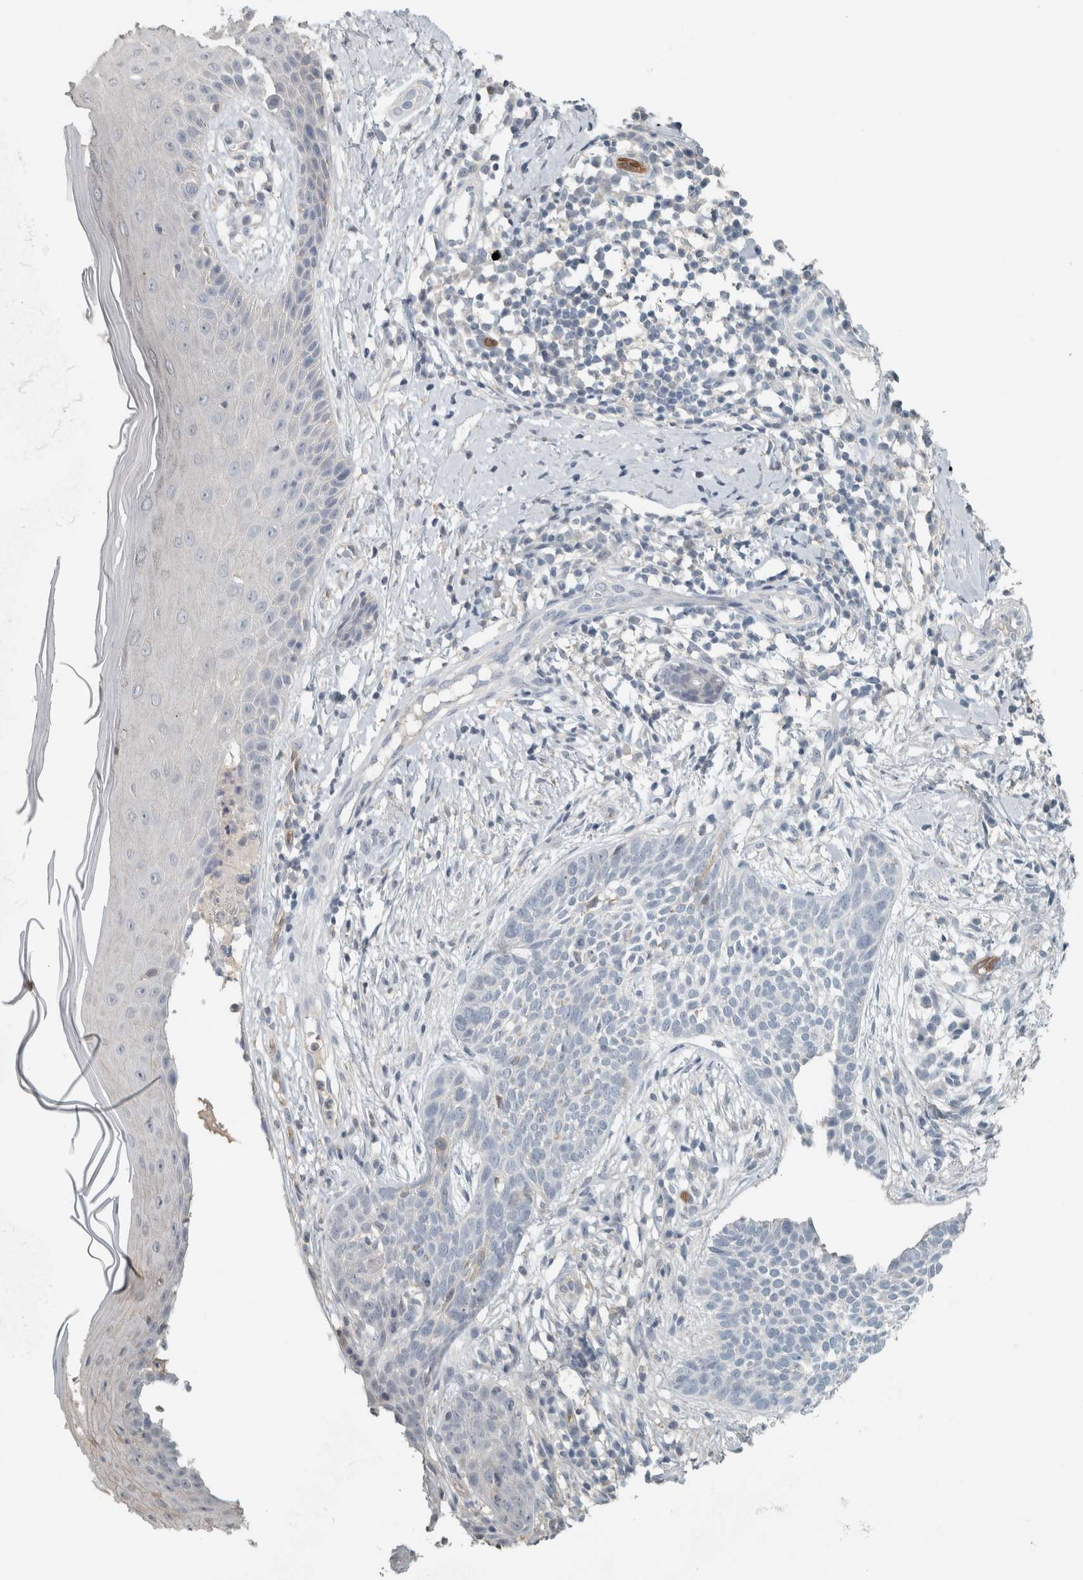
{"staining": {"intensity": "negative", "quantity": "none", "location": "none"}, "tissue": "skin cancer", "cell_type": "Tumor cells", "image_type": "cancer", "snomed": [{"axis": "morphology", "description": "Normal tissue, NOS"}, {"axis": "morphology", "description": "Basal cell carcinoma"}, {"axis": "topography", "description": "Skin"}], "caption": "Tumor cells are negative for brown protein staining in skin cancer. (Brightfield microscopy of DAB immunohistochemistry (IHC) at high magnification).", "gene": "SCIN", "patient": {"sex": "male", "age": 67}}